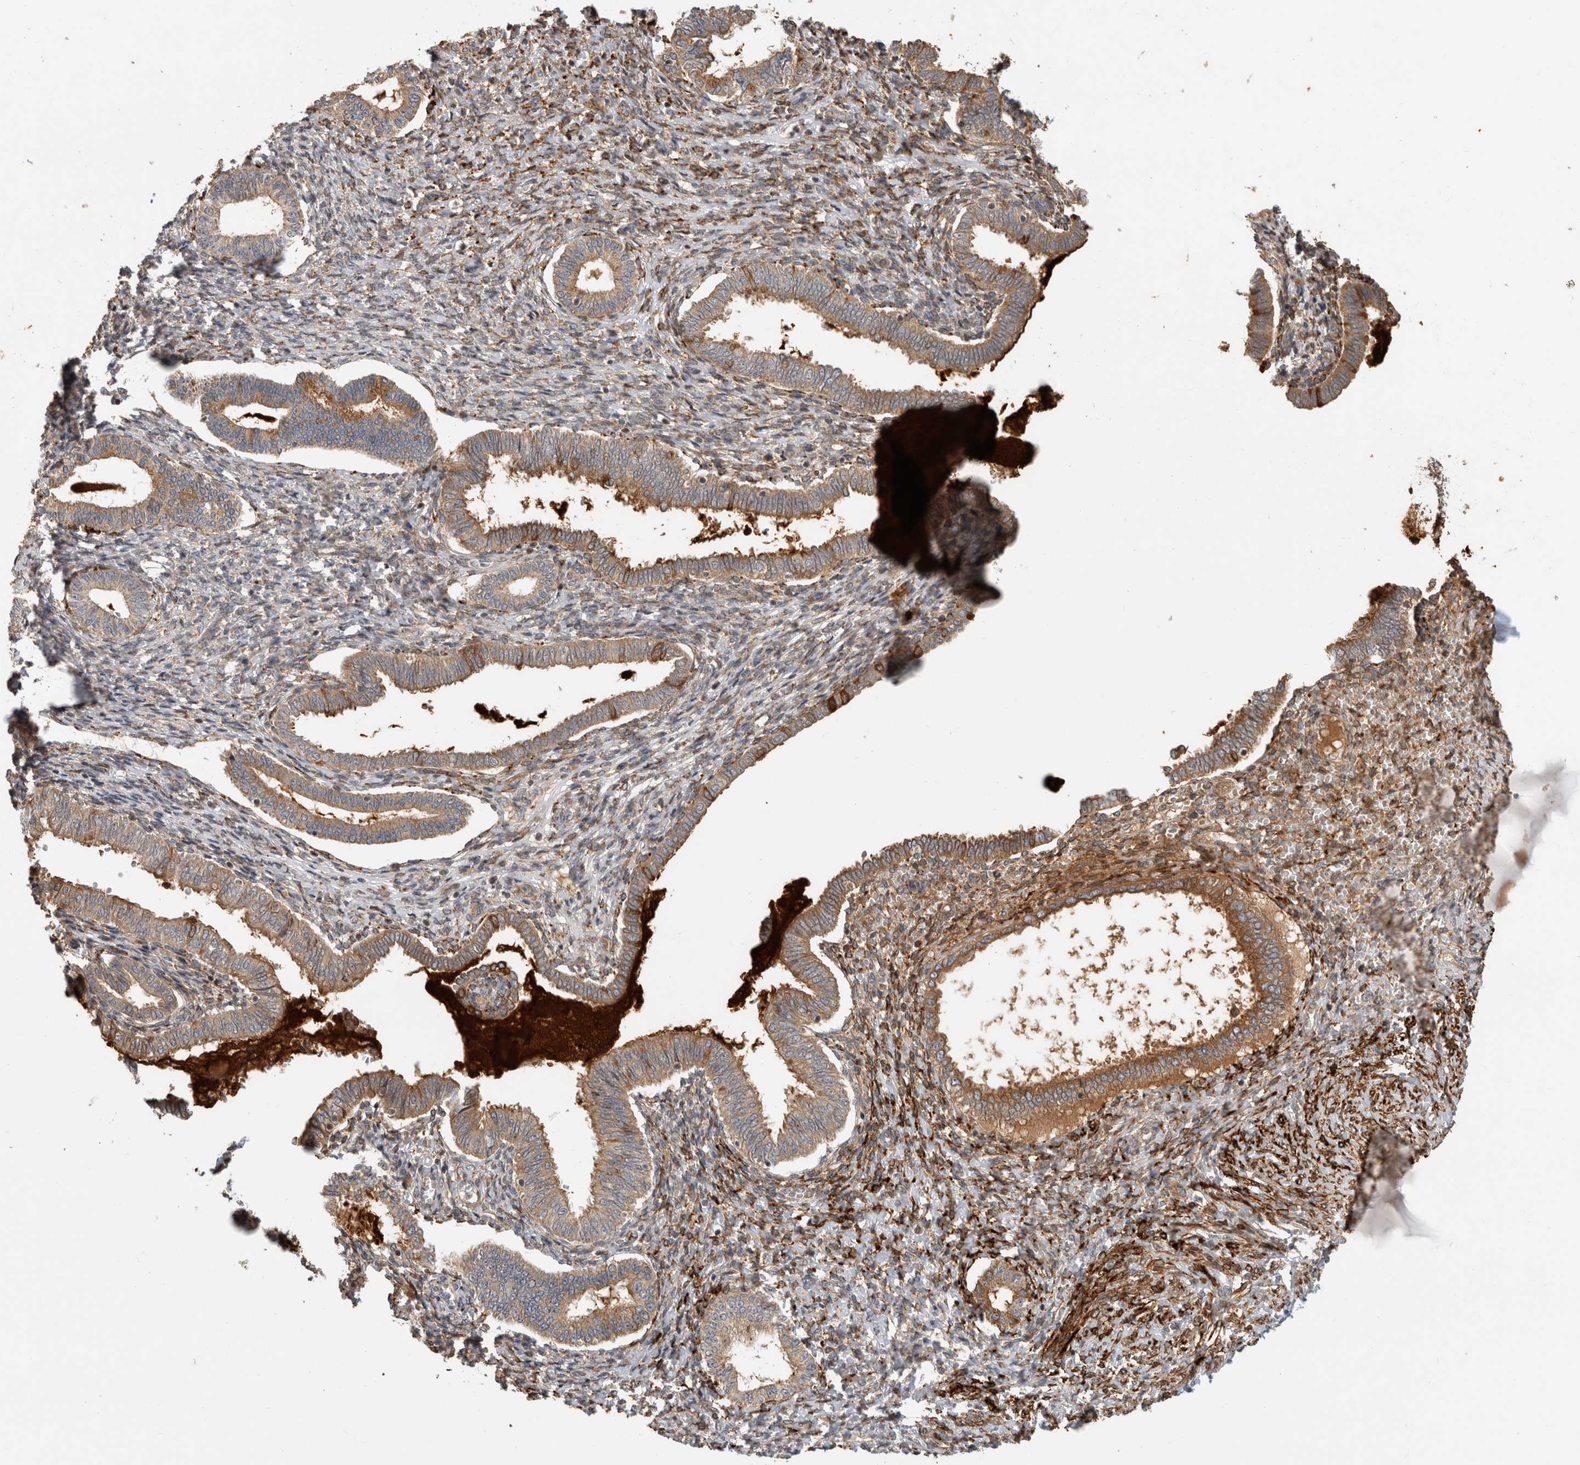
{"staining": {"intensity": "moderate", "quantity": "25%-75%", "location": "cytoplasmic/membranous"}, "tissue": "endometrium", "cell_type": "Cells in endometrial stroma", "image_type": "normal", "snomed": [{"axis": "morphology", "description": "Normal tissue, NOS"}, {"axis": "topography", "description": "Endometrium"}], "caption": "Protein staining of normal endometrium demonstrates moderate cytoplasmic/membranous positivity in approximately 25%-75% of cells in endometrial stroma. (DAB (3,3'-diaminobenzidine) IHC with brightfield microscopy, high magnification).", "gene": "PCDHB15", "patient": {"sex": "female", "age": 77}}